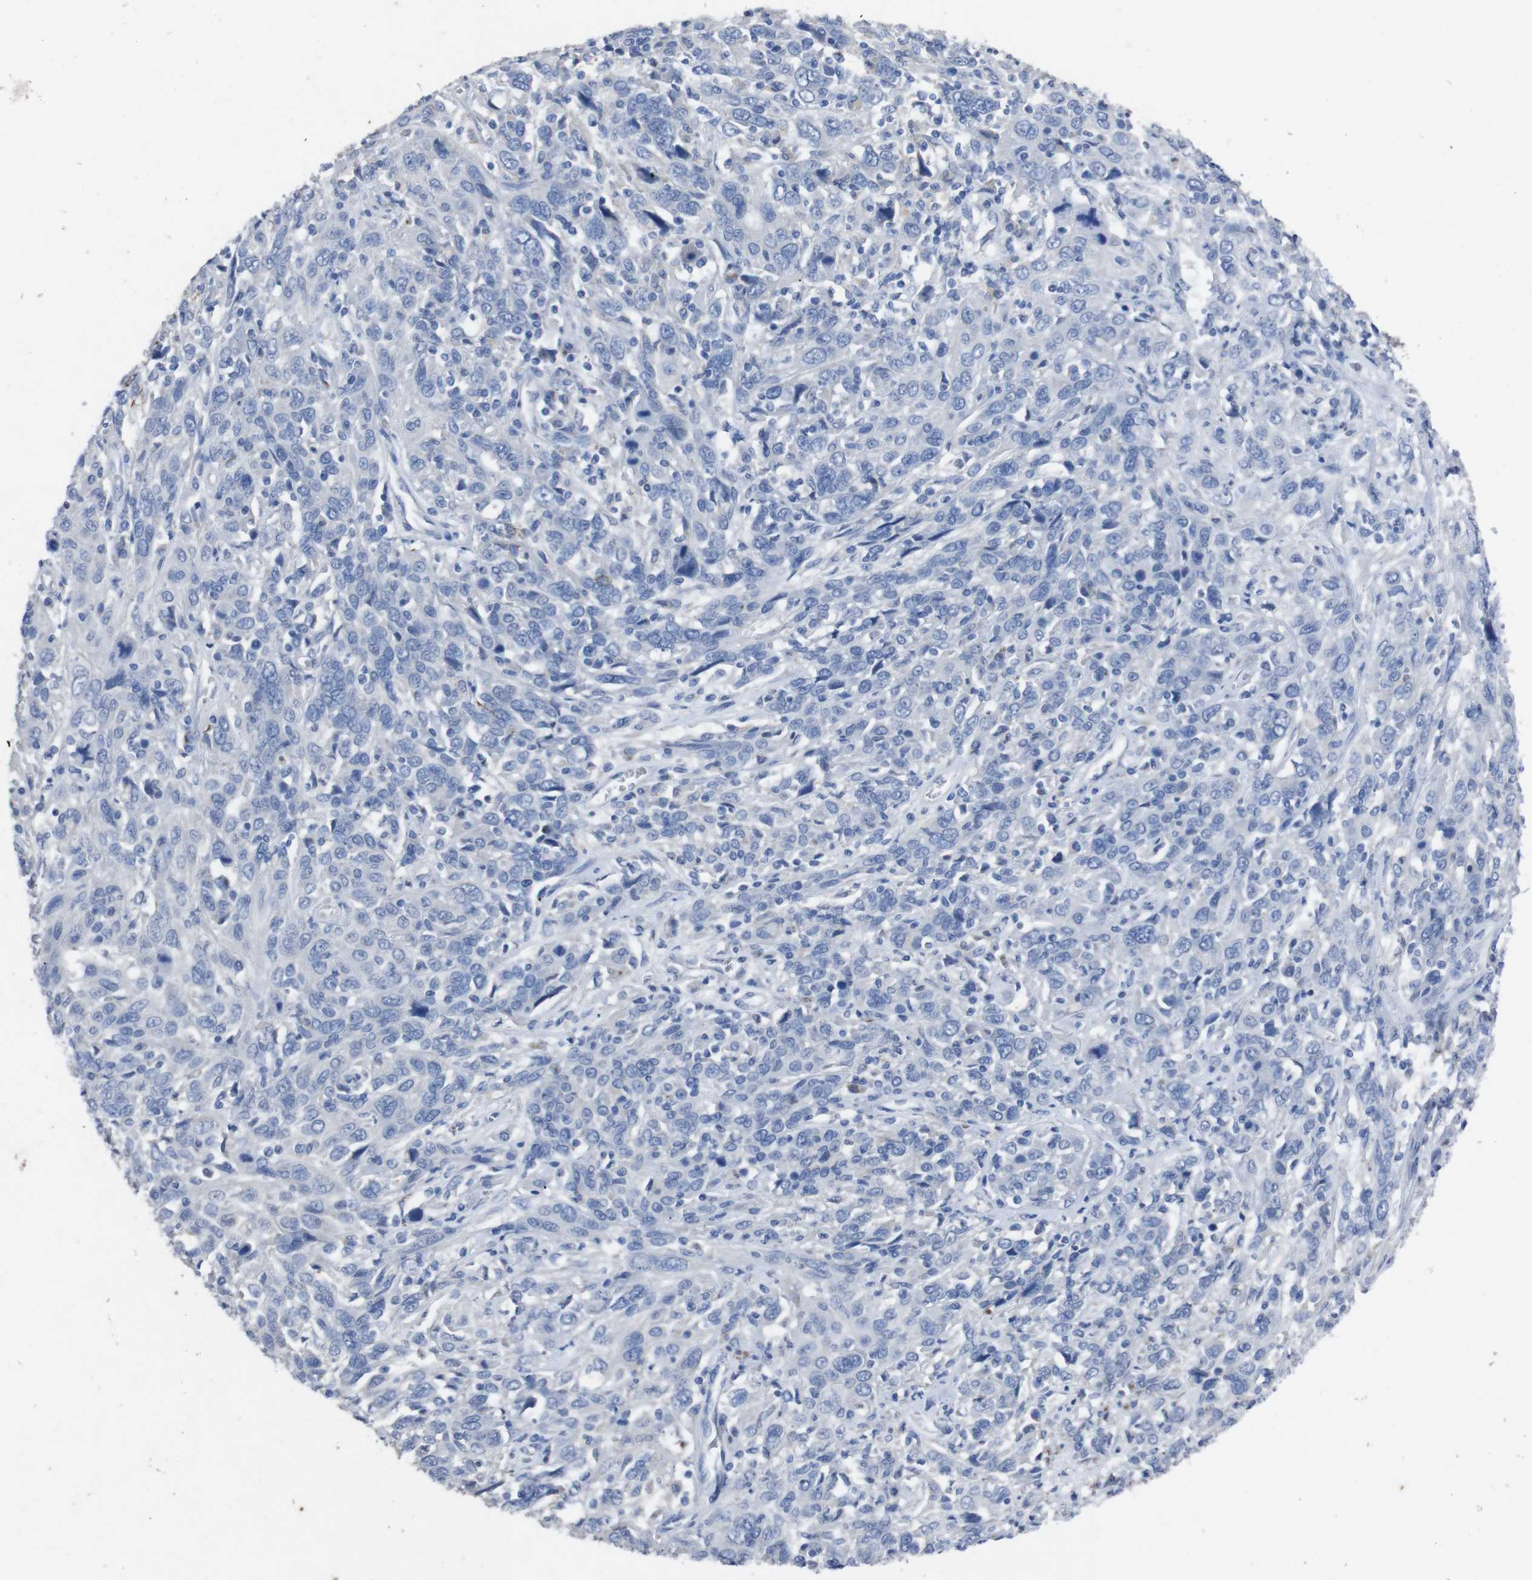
{"staining": {"intensity": "negative", "quantity": "none", "location": "none"}, "tissue": "cervical cancer", "cell_type": "Tumor cells", "image_type": "cancer", "snomed": [{"axis": "morphology", "description": "Squamous cell carcinoma, NOS"}, {"axis": "topography", "description": "Cervix"}], "caption": "This is an IHC histopathology image of human cervical cancer. There is no staining in tumor cells.", "gene": "GJB2", "patient": {"sex": "female", "age": 46}}